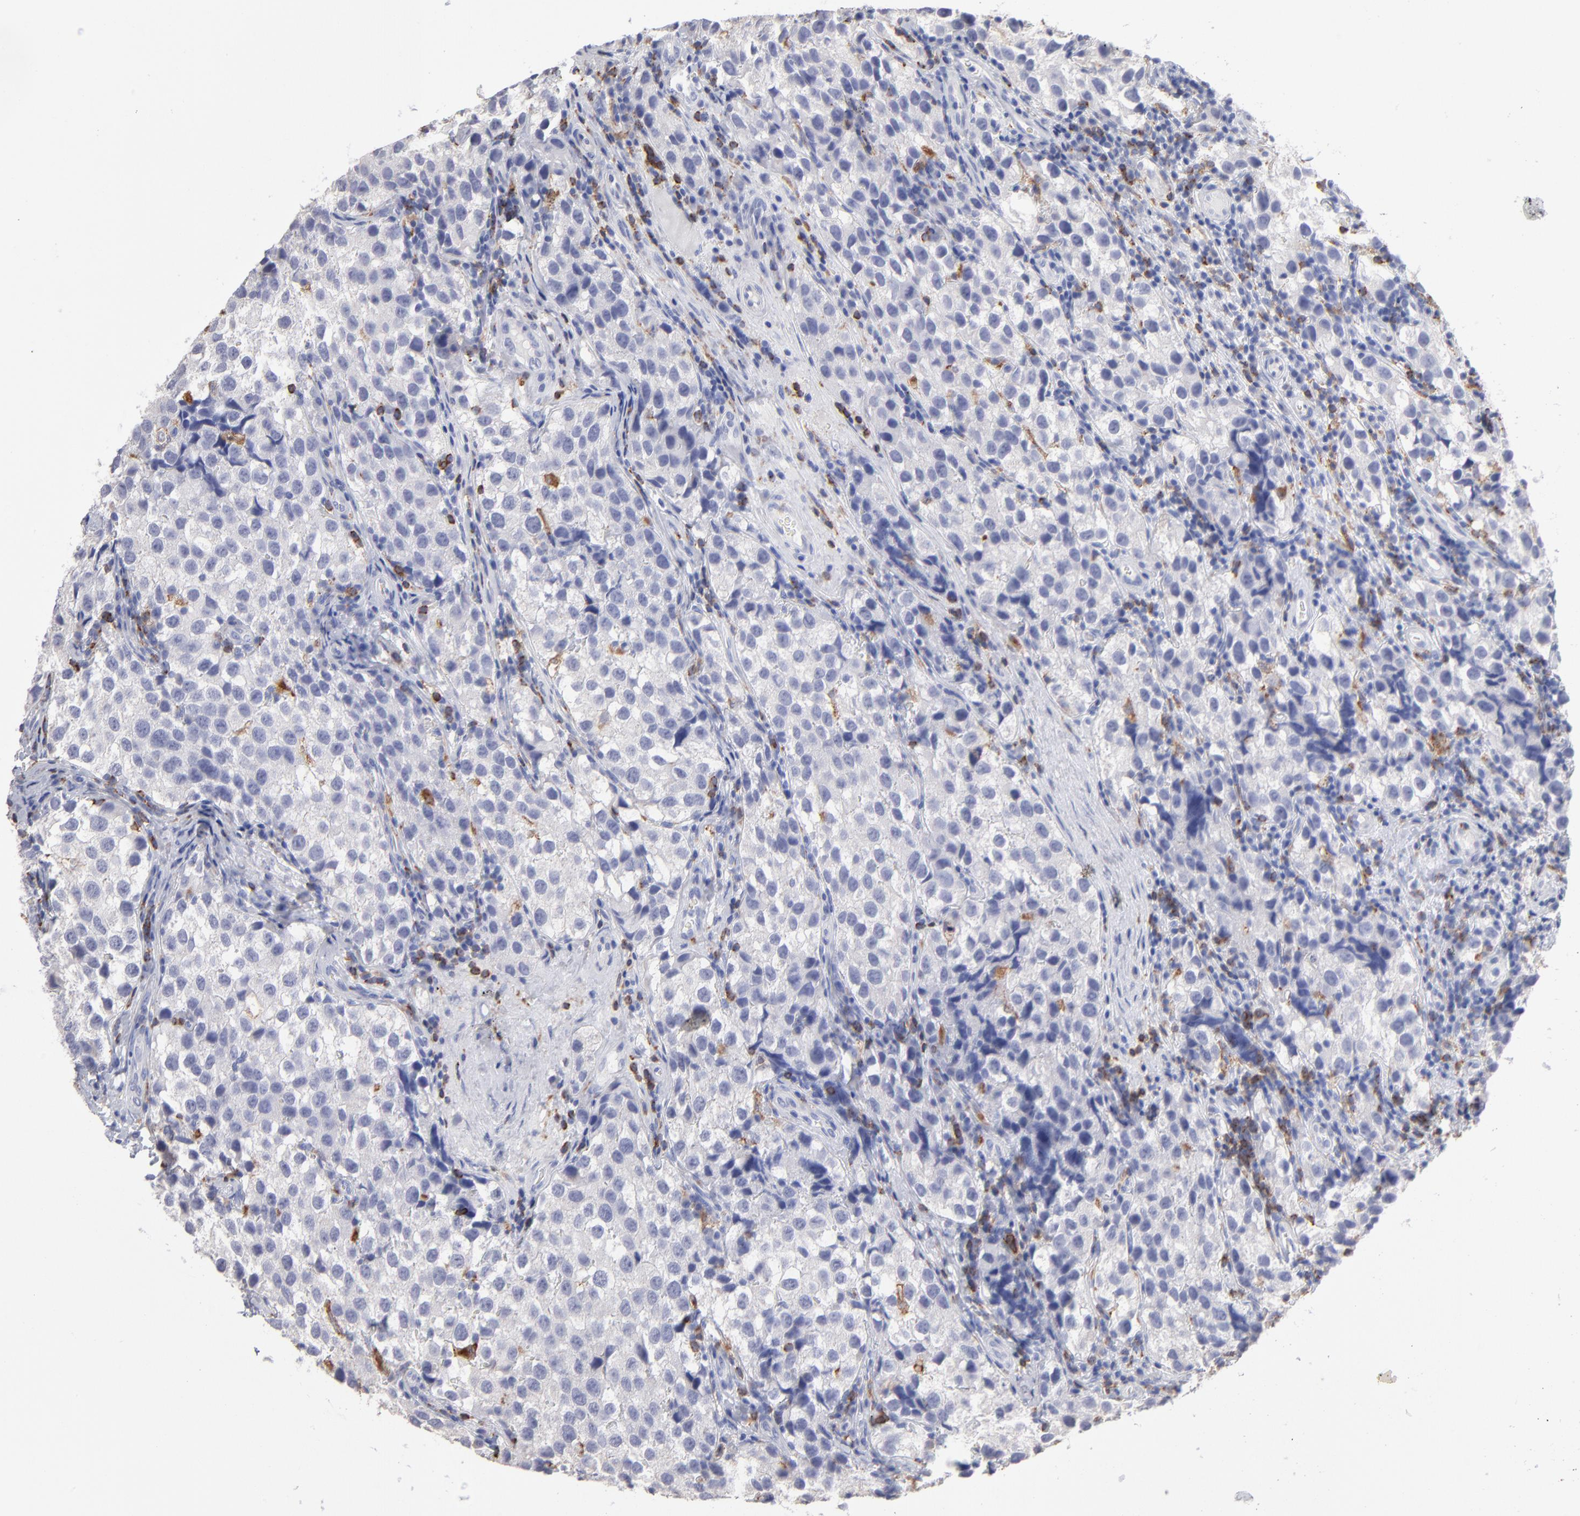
{"staining": {"intensity": "negative", "quantity": "none", "location": "none"}, "tissue": "testis cancer", "cell_type": "Tumor cells", "image_type": "cancer", "snomed": [{"axis": "morphology", "description": "Seminoma, NOS"}, {"axis": "topography", "description": "Testis"}], "caption": "The immunohistochemistry (IHC) photomicrograph has no significant expression in tumor cells of testis cancer (seminoma) tissue.", "gene": "CD180", "patient": {"sex": "male", "age": 39}}